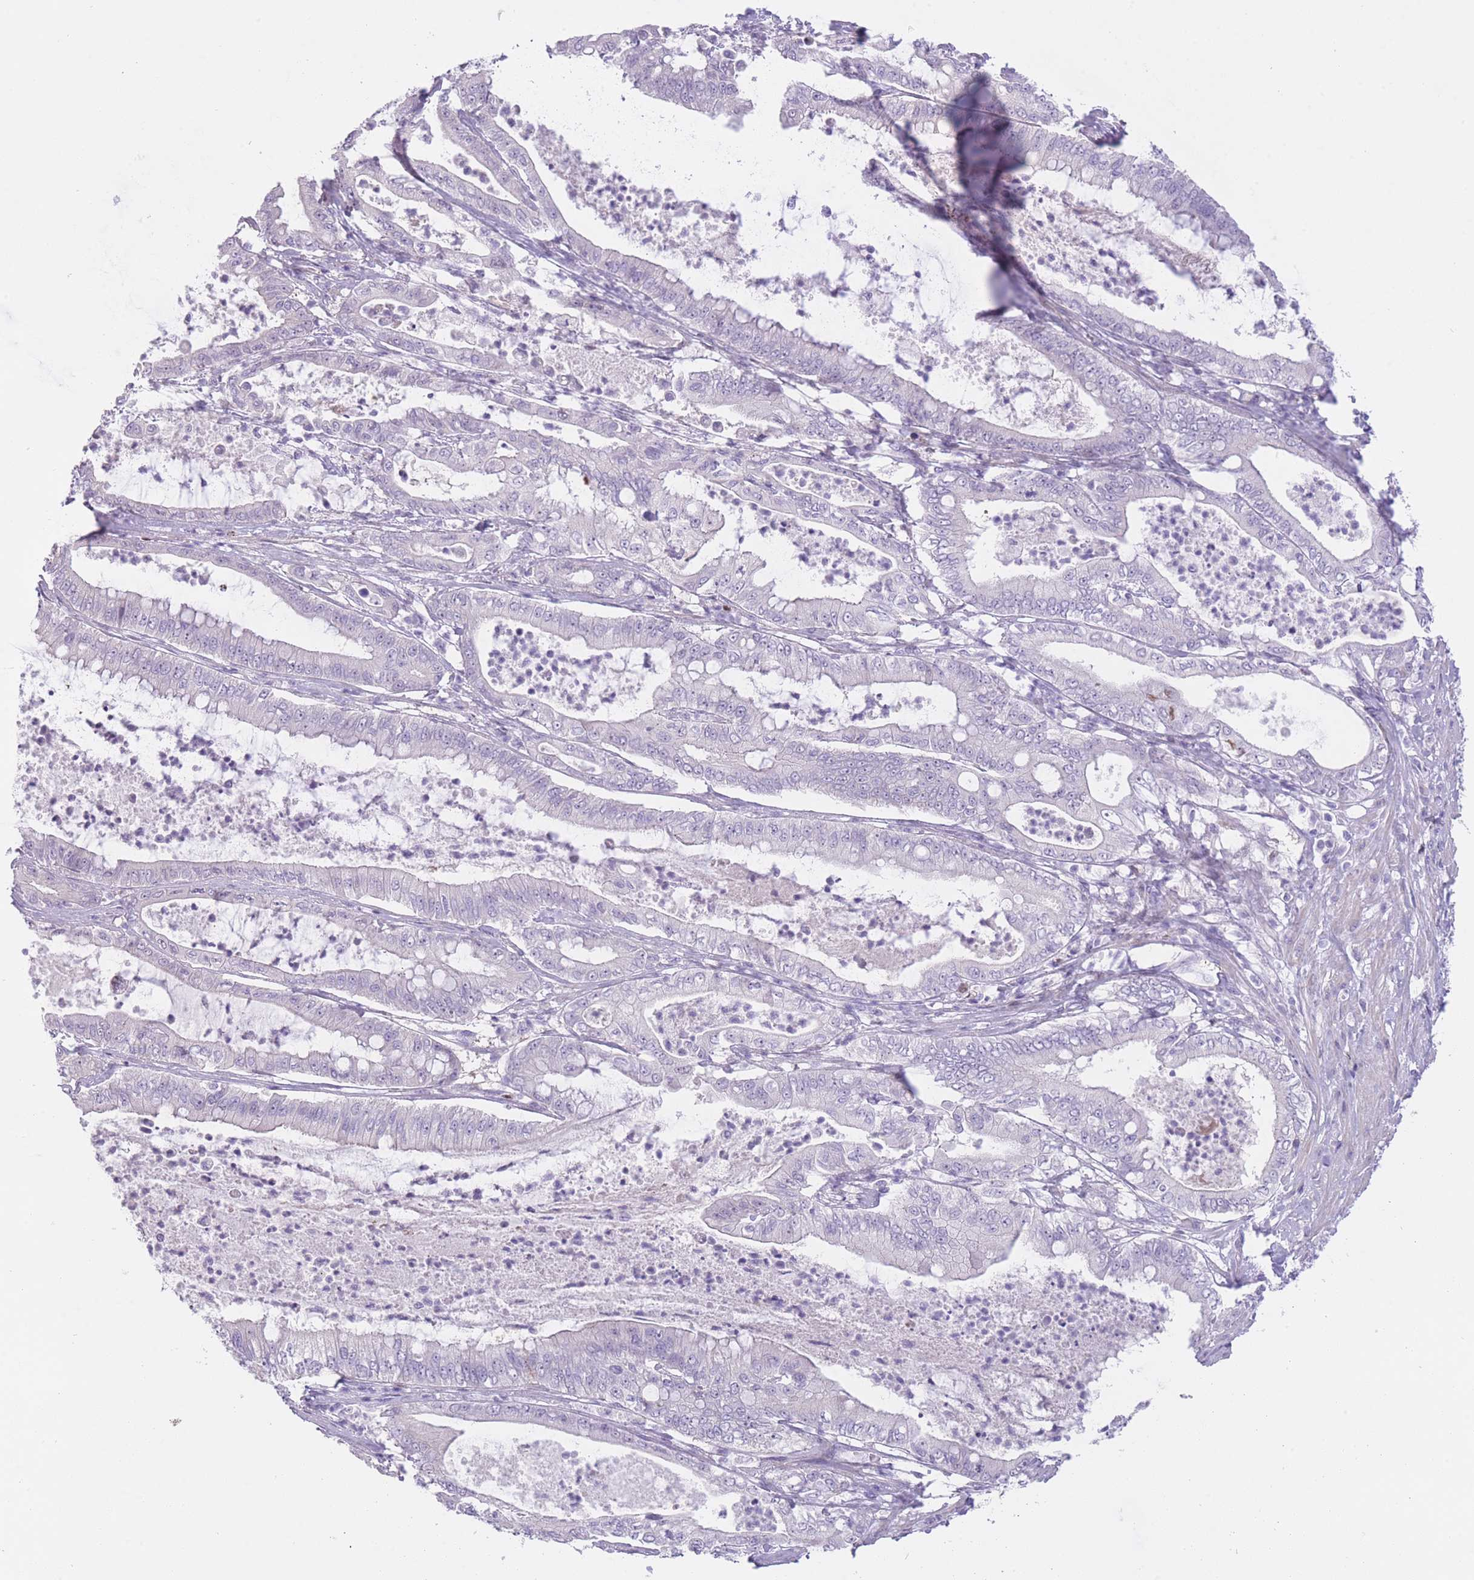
{"staining": {"intensity": "negative", "quantity": "none", "location": "none"}, "tissue": "pancreatic cancer", "cell_type": "Tumor cells", "image_type": "cancer", "snomed": [{"axis": "morphology", "description": "Adenocarcinoma, NOS"}, {"axis": "topography", "description": "Pancreas"}], "caption": "Protein analysis of adenocarcinoma (pancreatic) shows no significant expression in tumor cells.", "gene": "IMPG1", "patient": {"sex": "male", "age": 71}}